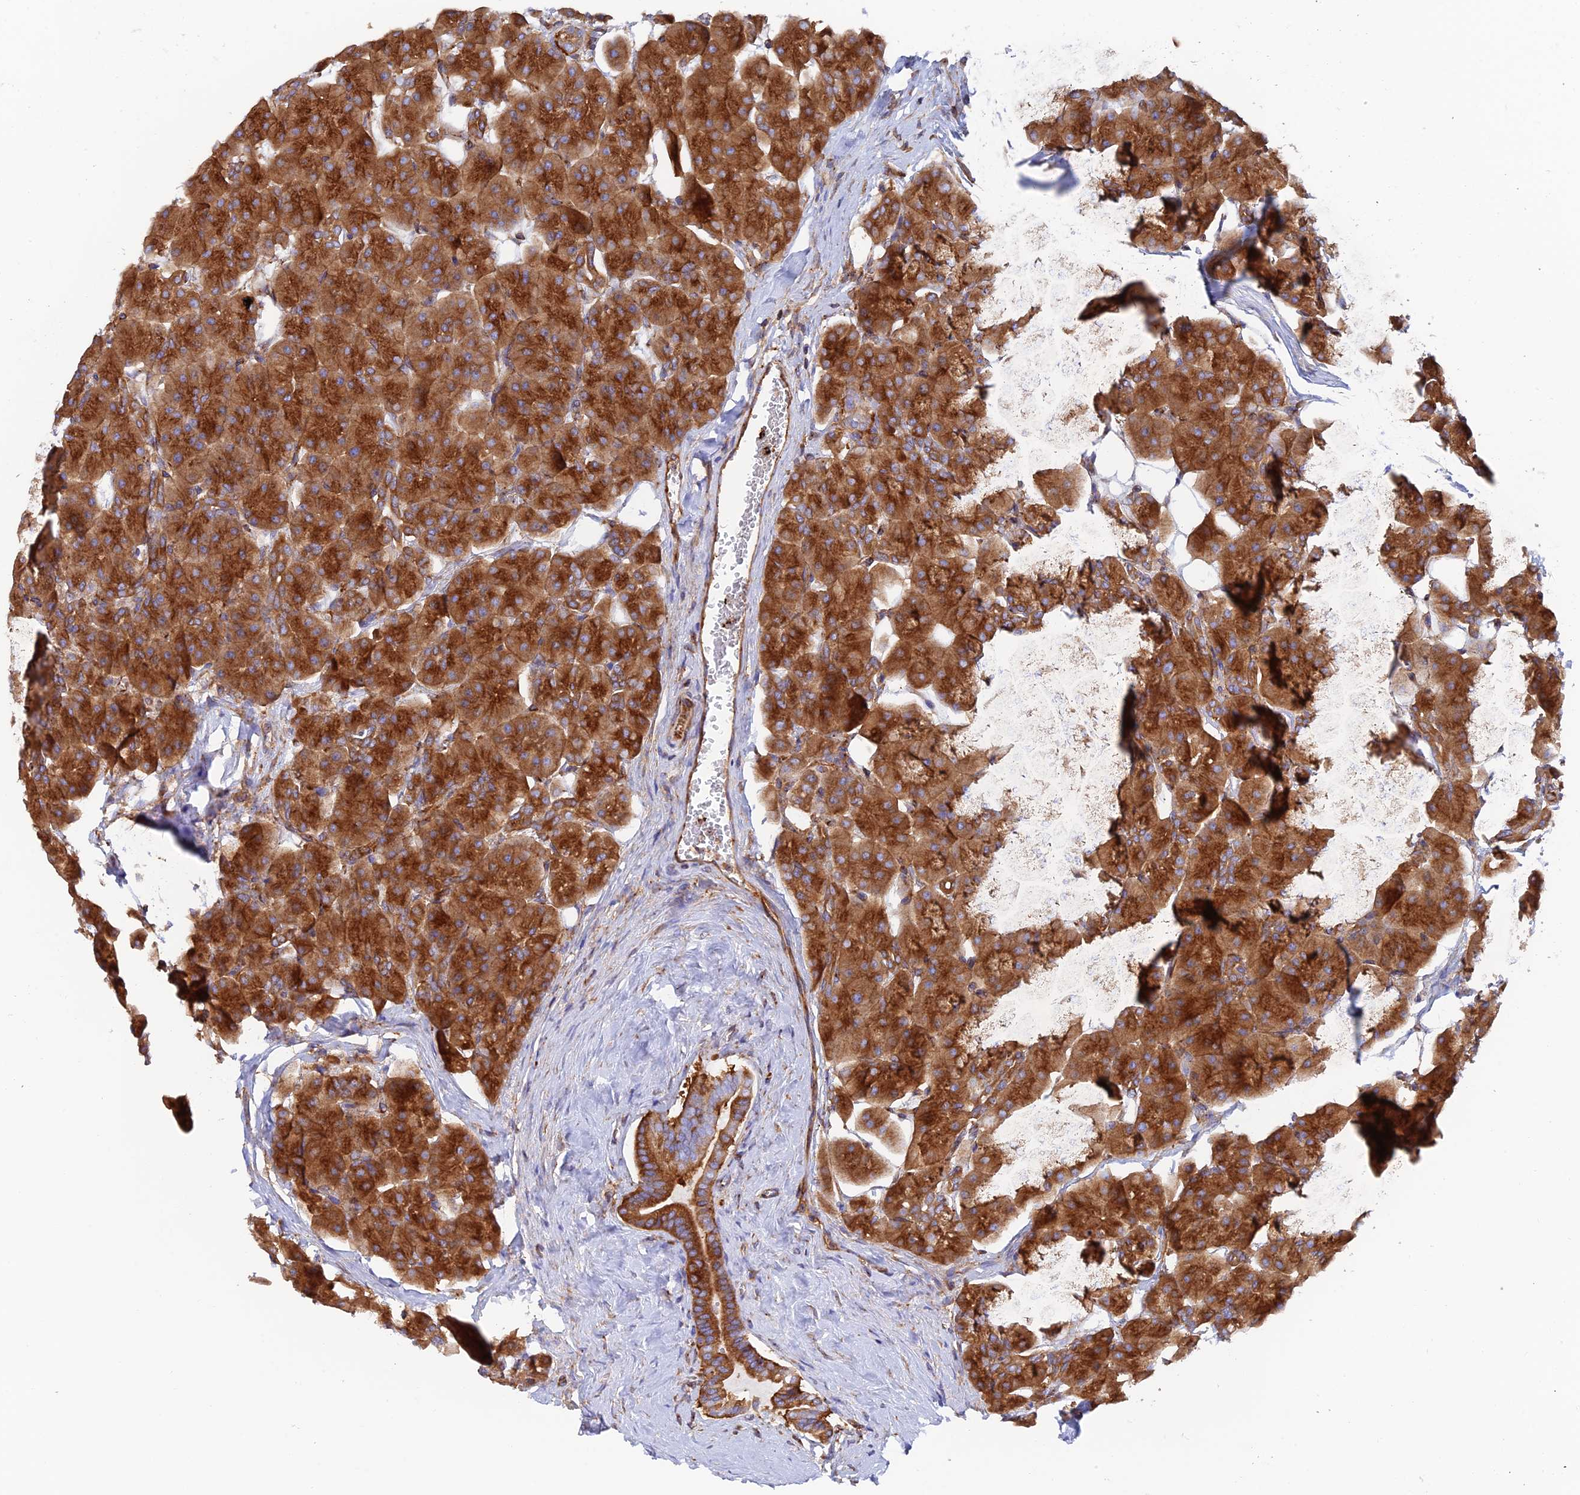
{"staining": {"intensity": "strong", "quantity": ">75%", "location": "cytoplasmic/membranous"}, "tissue": "pancreas", "cell_type": "Exocrine glandular cells", "image_type": "normal", "snomed": [{"axis": "morphology", "description": "Normal tissue, NOS"}, {"axis": "topography", "description": "Pancreas"}], "caption": "A brown stain labels strong cytoplasmic/membranous expression of a protein in exocrine glandular cells of normal human pancreas. Immunohistochemistry (ihc) stains the protein of interest in brown and the nuclei are stained blue.", "gene": "DCTN2", "patient": {"sex": "male", "age": 66}}